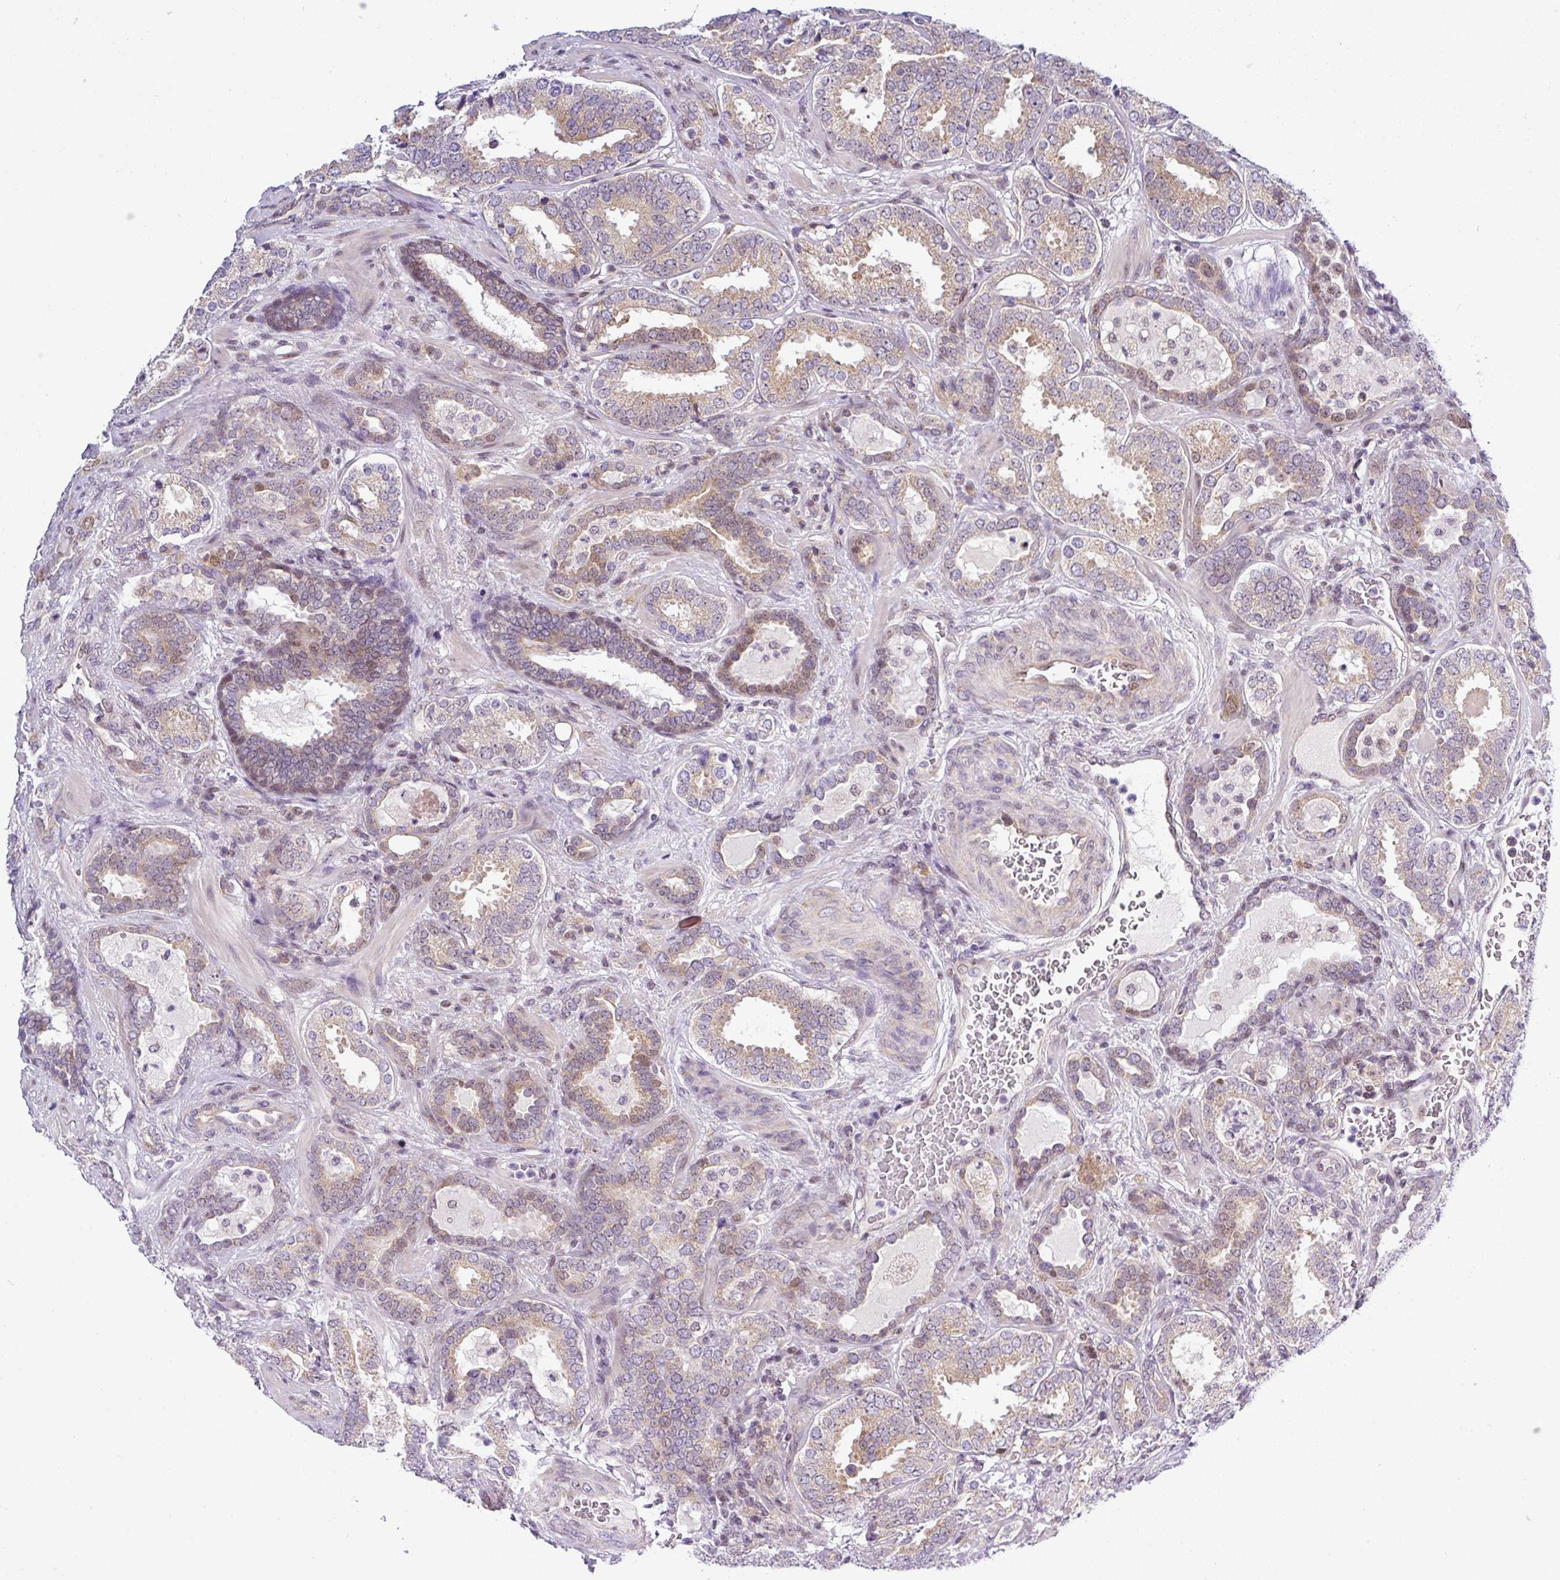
{"staining": {"intensity": "moderate", "quantity": "25%-75%", "location": "cytoplasmic/membranous"}, "tissue": "prostate cancer", "cell_type": "Tumor cells", "image_type": "cancer", "snomed": [{"axis": "morphology", "description": "Adenocarcinoma, High grade"}, {"axis": "topography", "description": "Prostate"}], "caption": "Brown immunohistochemical staining in human prostate cancer (high-grade adenocarcinoma) displays moderate cytoplasmic/membranous staining in about 25%-75% of tumor cells.", "gene": "NDUFB2", "patient": {"sex": "male", "age": 65}}